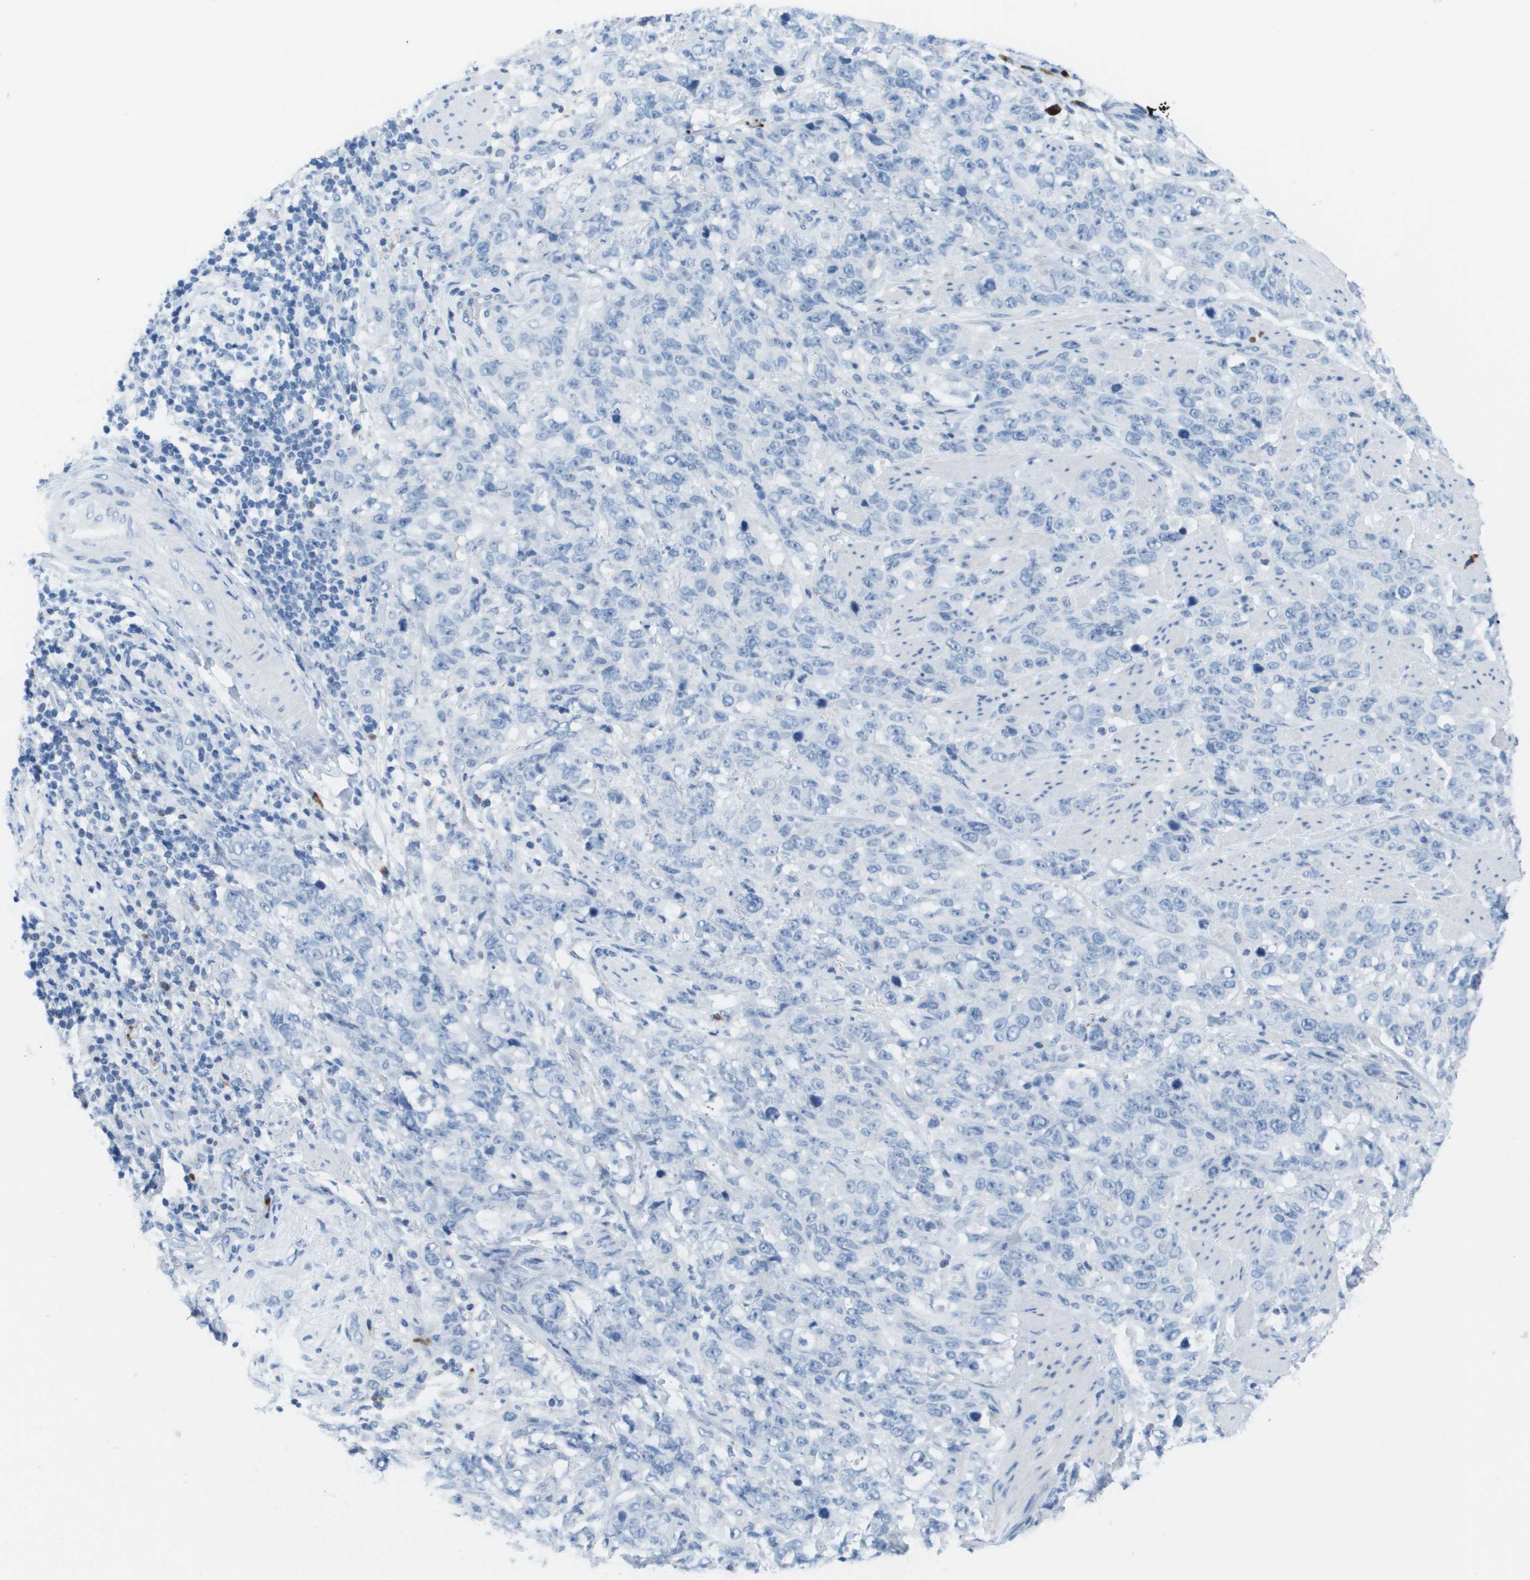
{"staining": {"intensity": "negative", "quantity": "none", "location": "none"}, "tissue": "stomach cancer", "cell_type": "Tumor cells", "image_type": "cancer", "snomed": [{"axis": "morphology", "description": "Adenocarcinoma, NOS"}, {"axis": "topography", "description": "Stomach"}], "caption": "IHC image of human stomach cancer (adenocarcinoma) stained for a protein (brown), which shows no expression in tumor cells.", "gene": "GPR18", "patient": {"sex": "male", "age": 48}}